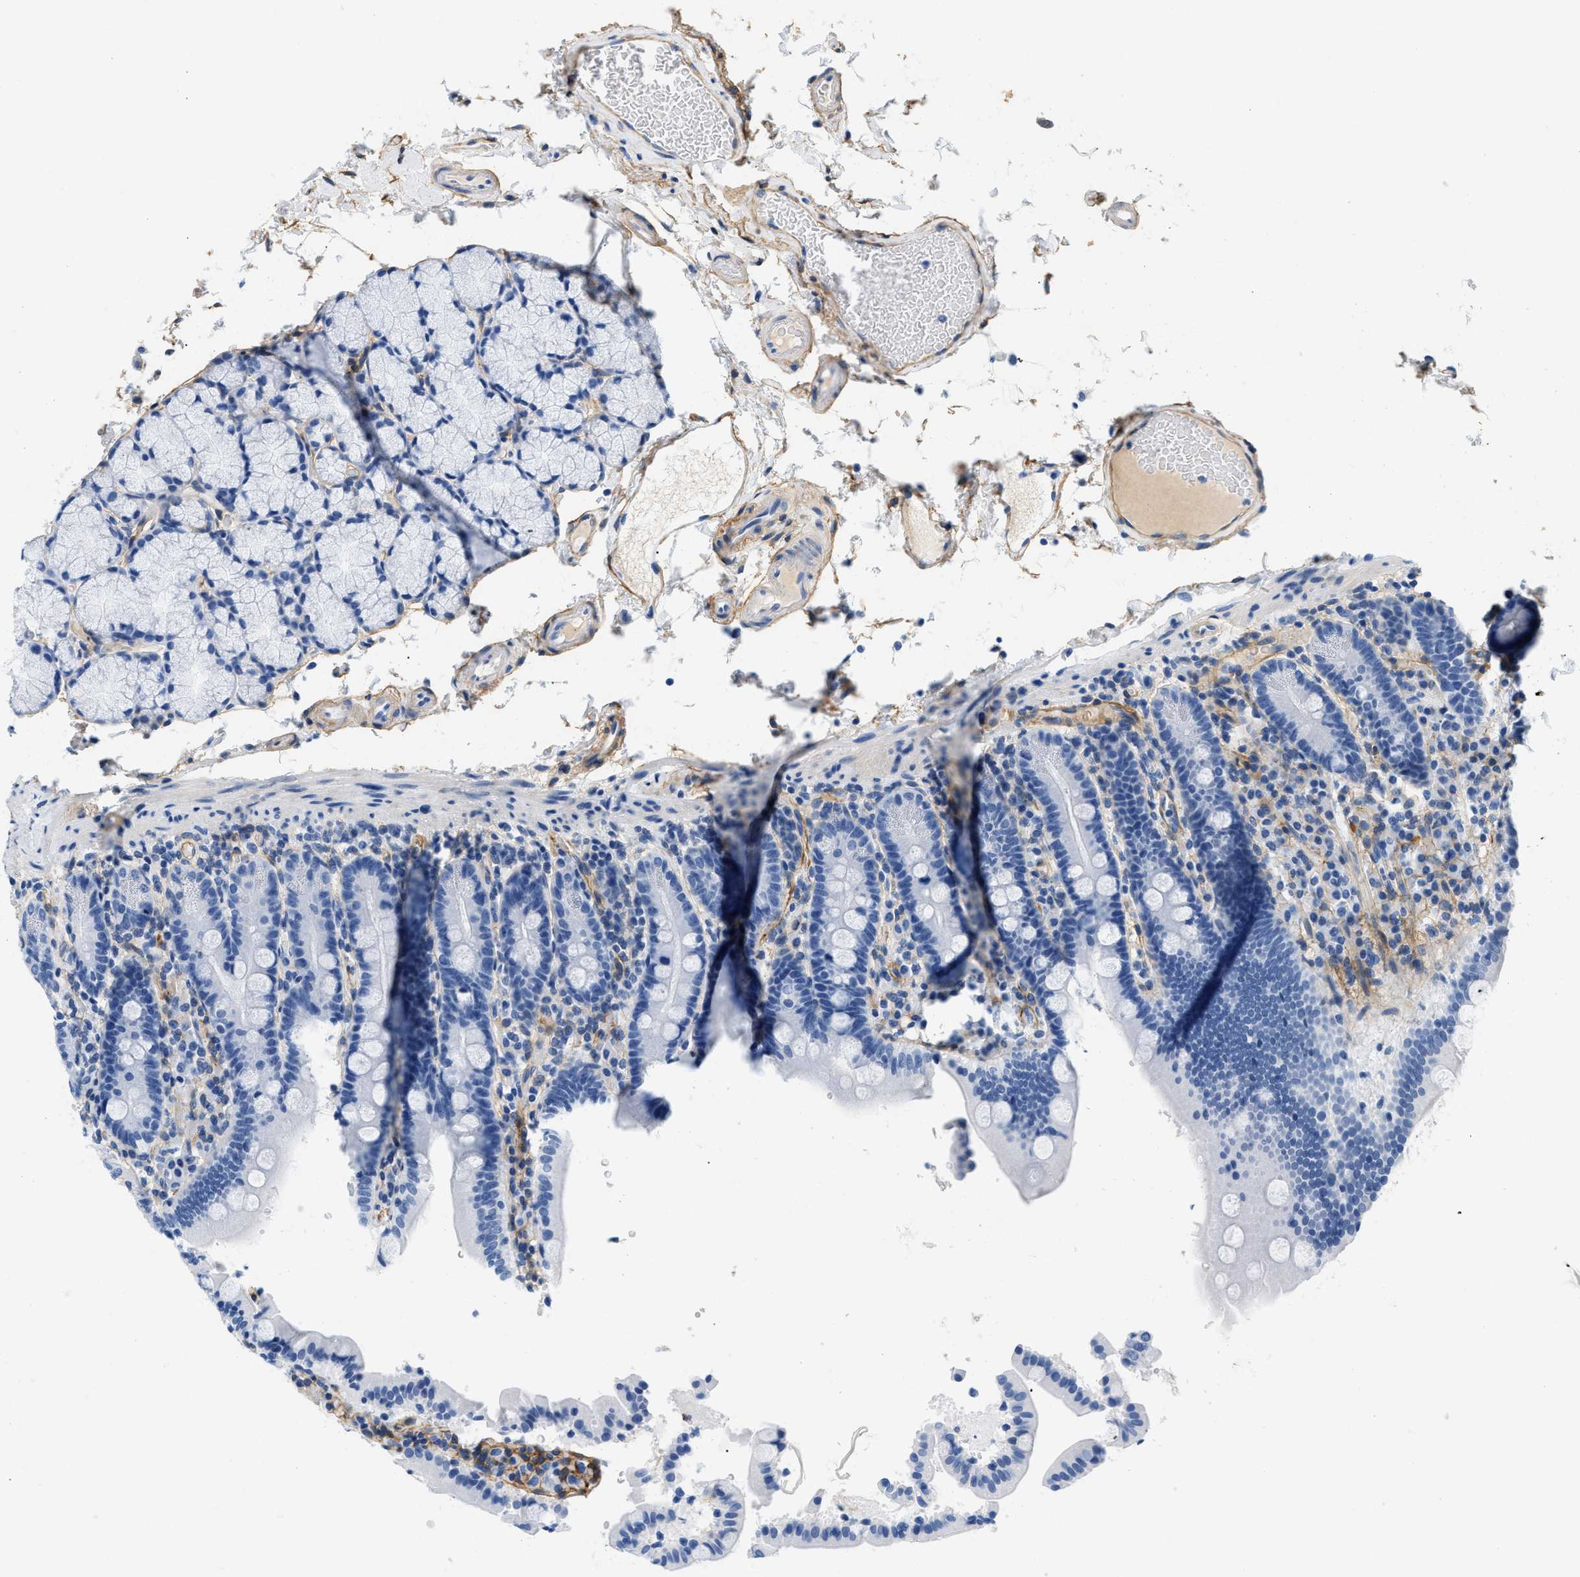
{"staining": {"intensity": "negative", "quantity": "none", "location": "none"}, "tissue": "duodenum", "cell_type": "Glandular cells", "image_type": "normal", "snomed": [{"axis": "morphology", "description": "Normal tissue, NOS"}, {"axis": "topography", "description": "Small intestine, NOS"}], "caption": "The histopathology image displays no significant expression in glandular cells of duodenum. (Stains: DAB IHC with hematoxylin counter stain, Microscopy: brightfield microscopy at high magnification).", "gene": "PDGFRB", "patient": {"sex": "female", "age": 71}}